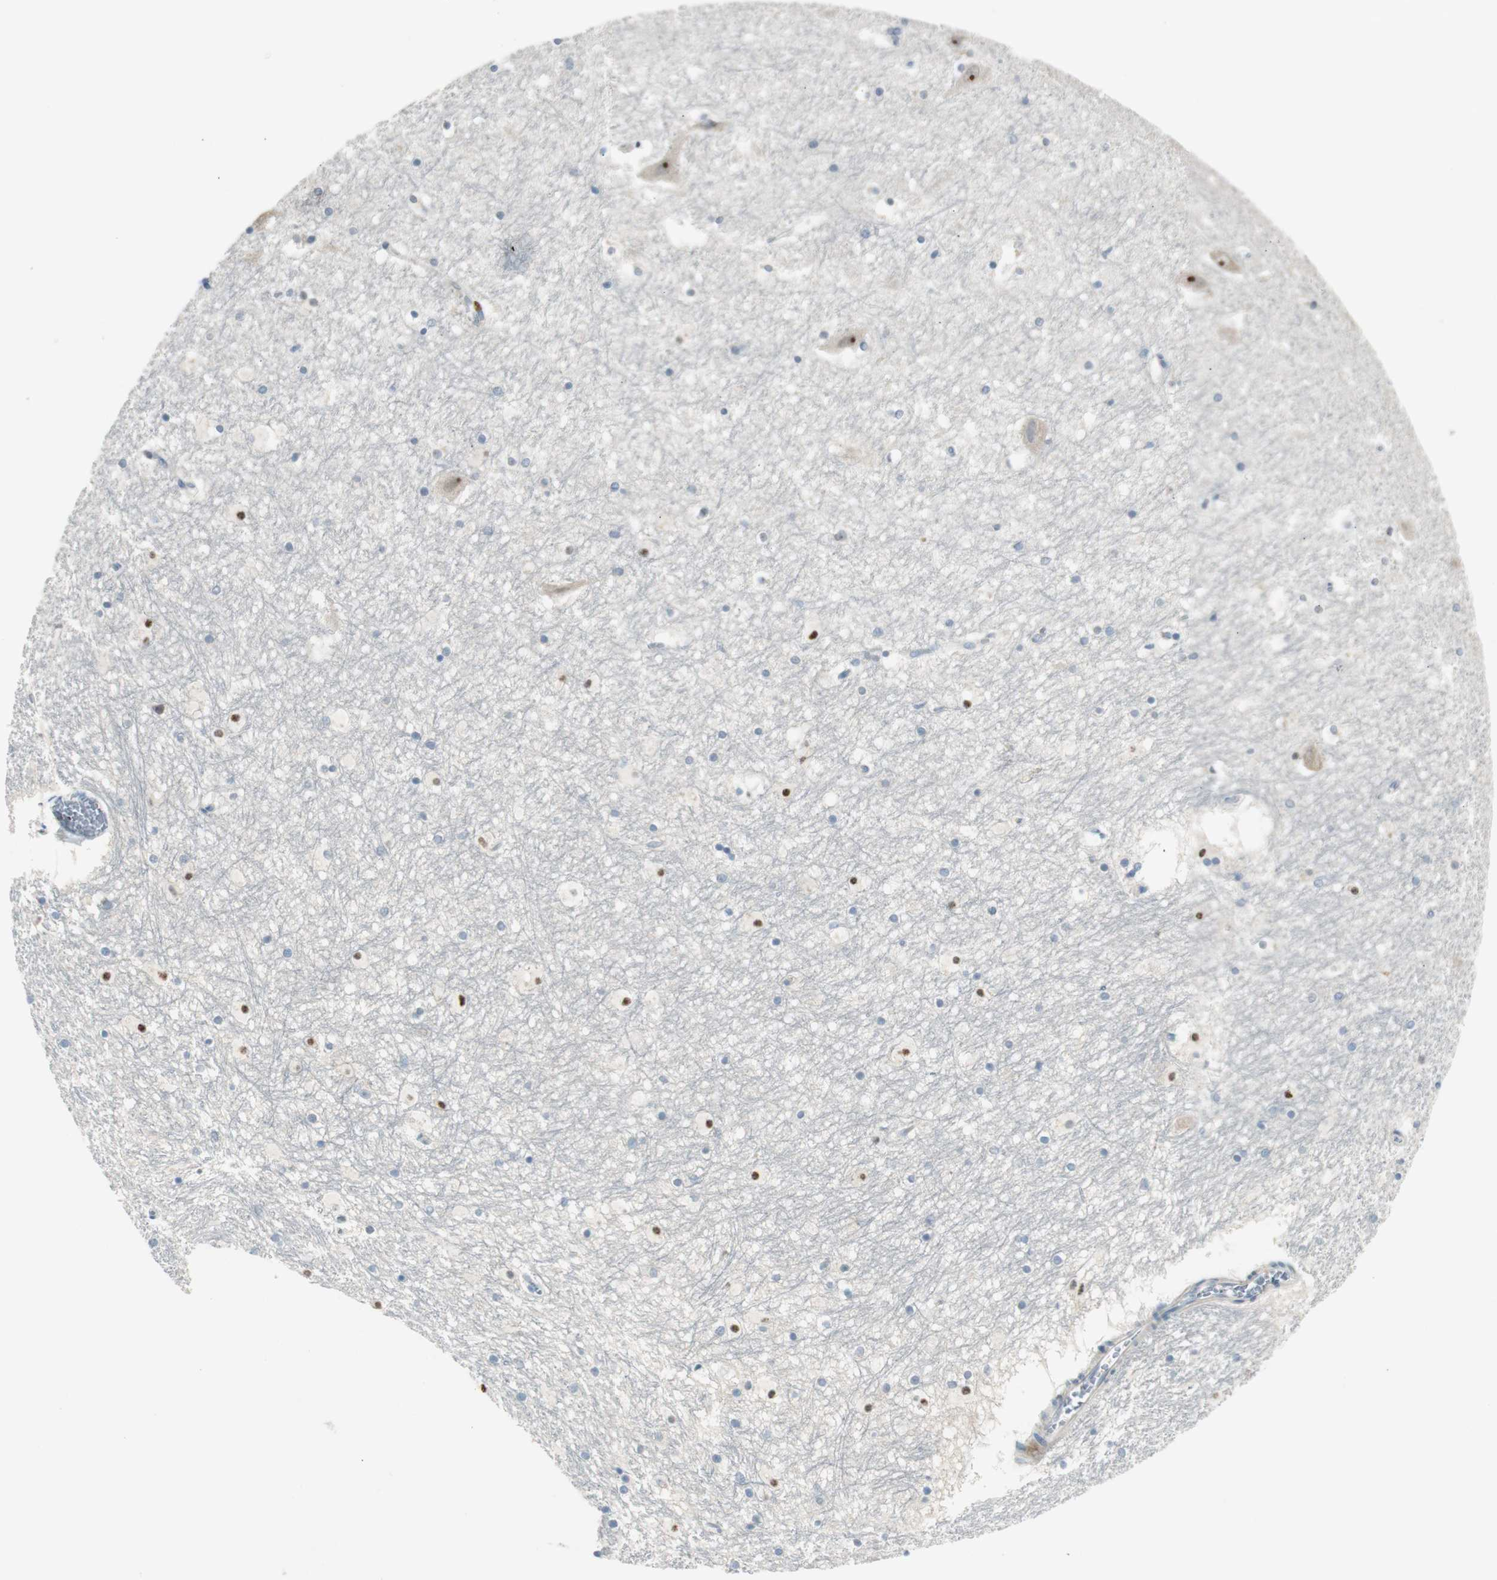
{"staining": {"intensity": "moderate", "quantity": "<25%", "location": "nuclear"}, "tissue": "hippocampus", "cell_type": "Glial cells", "image_type": "normal", "snomed": [{"axis": "morphology", "description": "Normal tissue, NOS"}, {"axis": "topography", "description": "Hippocampus"}], "caption": "A brown stain highlights moderate nuclear positivity of a protein in glial cells of benign human hippocampus. Ihc stains the protein of interest in brown and the nuclei are stained blue.", "gene": "PCDHB15", "patient": {"sex": "male", "age": 45}}